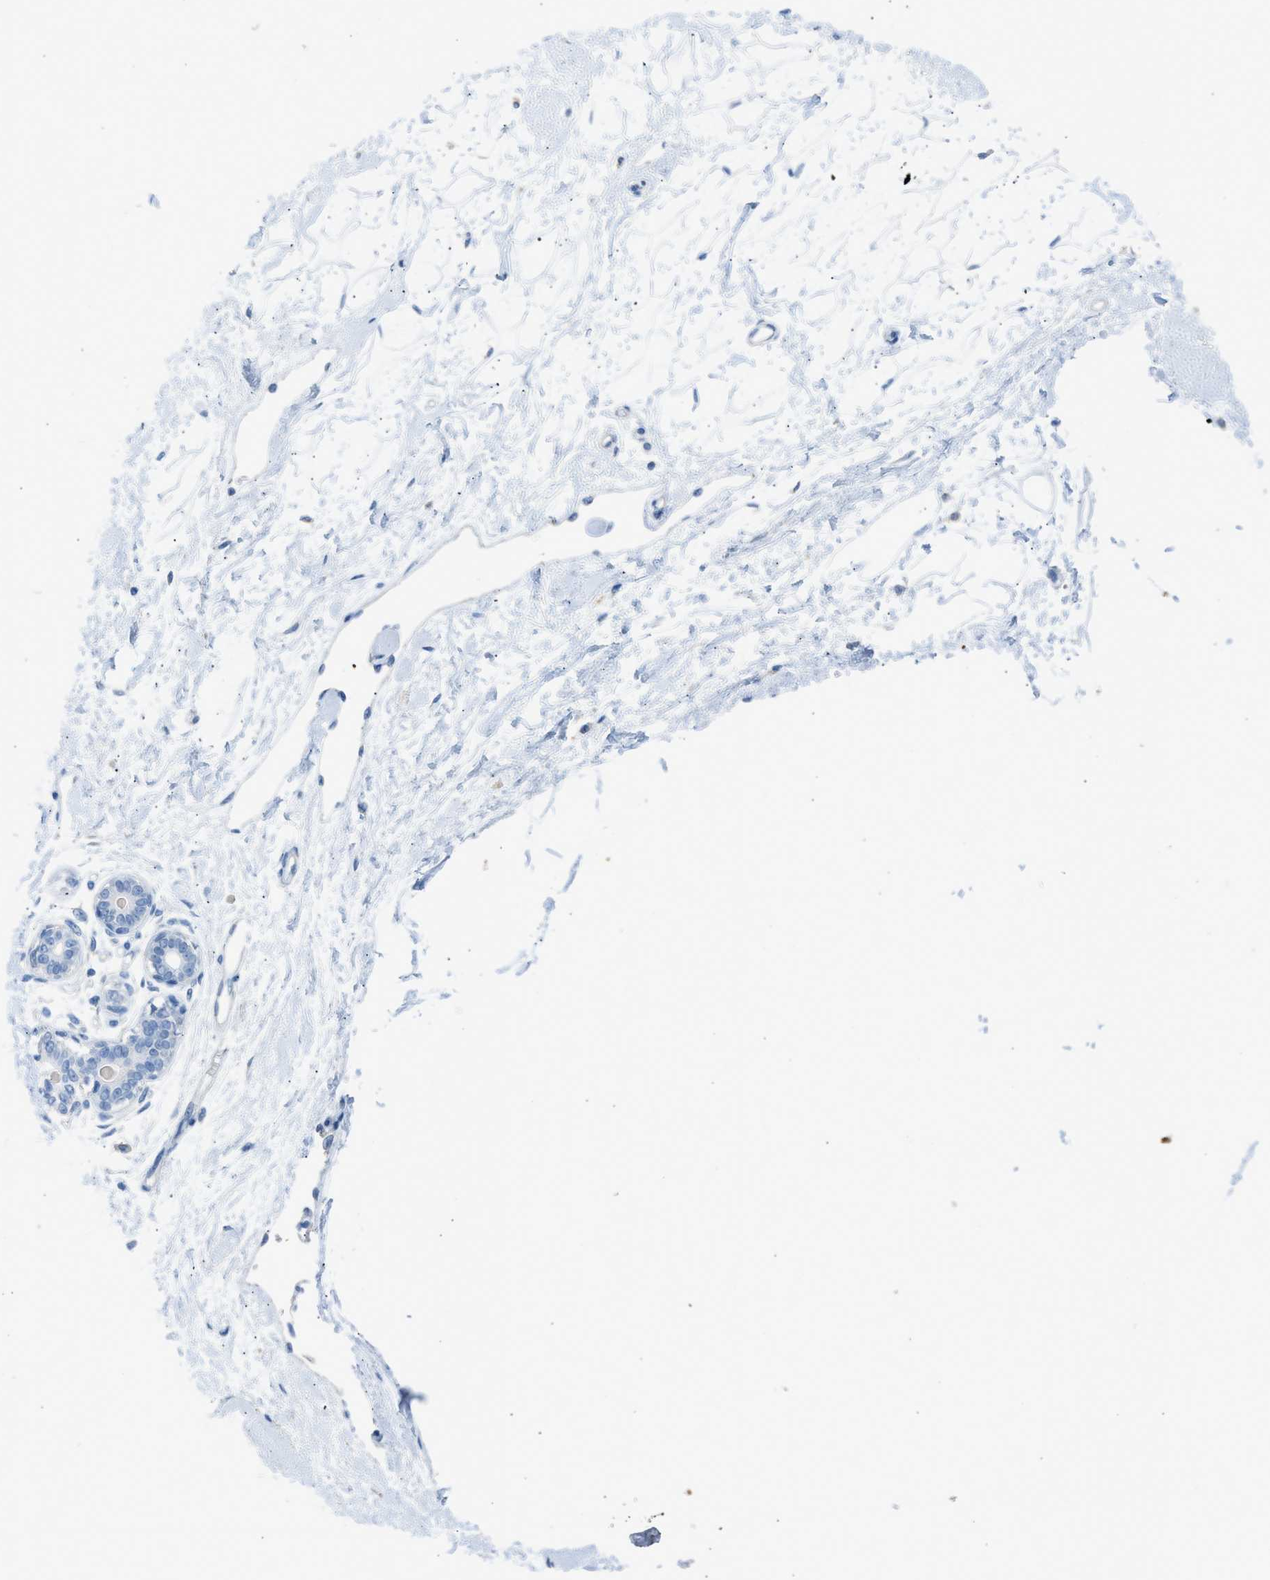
{"staining": {"intensity": "negative", "quantity": "none", "location": "none"}, "tissue": "breast", "cell_type": "Adipocytes", "image_type": "normal", "snomed": [{"axis": "morphology", "description": "Normal tissue, NOS"}, {"axis": "topography", "description": "Breast"}], "caption": "Immunohistochemistry (IHC) photomicrograph of normal breast: breast stained with DAB (3,3'-diaminobenzidine) shows no significant protein expression in adipocytes. The staining is performed using DAB brown chromogen with nuclei counter-stained in using hematoxylin.", "gene": "FAIM2", "patient": {"sex": "female", "age": 45}}